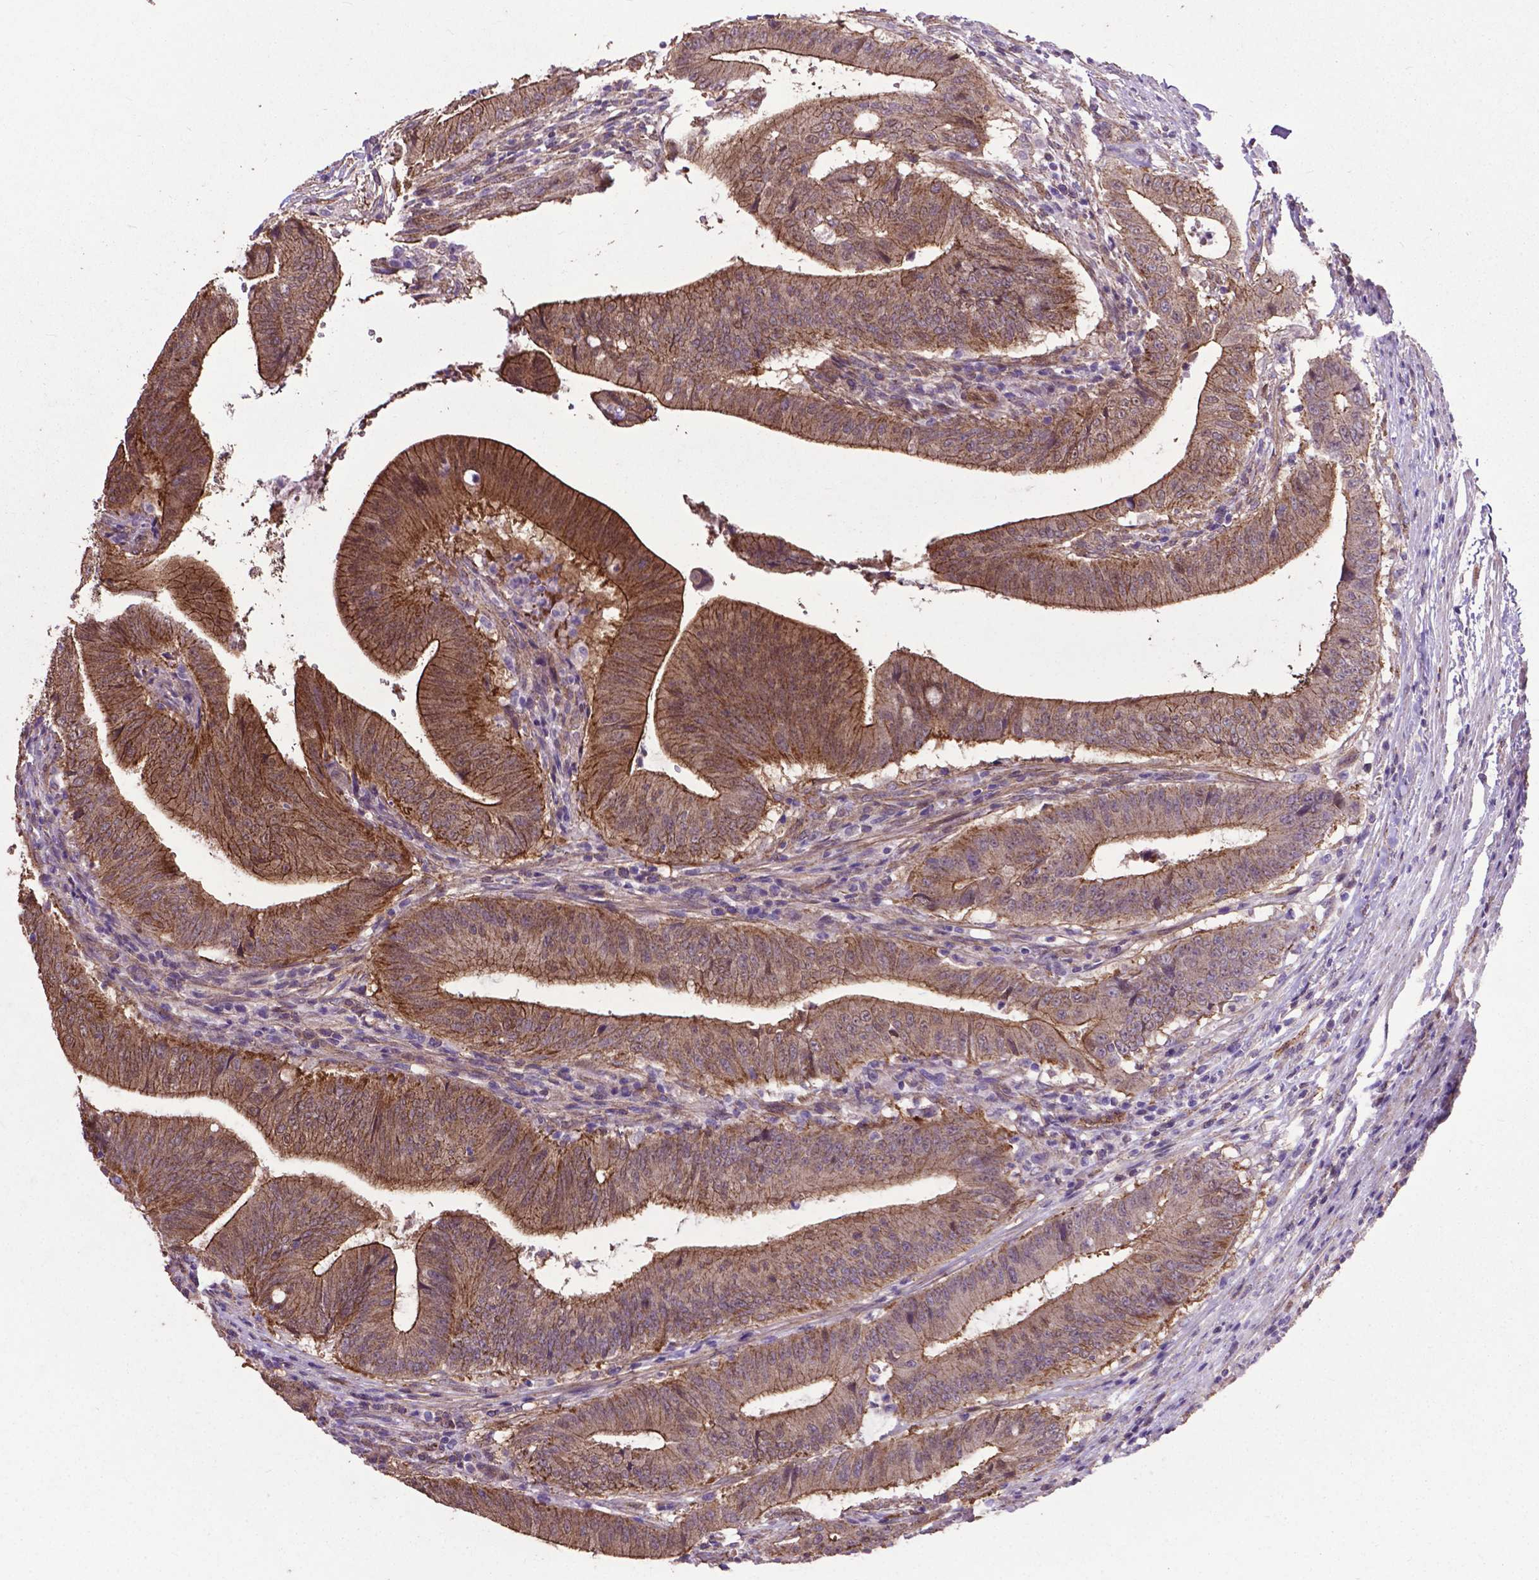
{"staining": {"intensity": "moderate", "quantity": ">75%", "location": "cytoplasmic/membranous"}, "tissue": "colorectal cancer", "cell_type": "Tumor cells", "image_type": "cancer", "snomed": [{"axis": "morphology", "description": "Adenocarcinoma, NOS"}, {"axis": "topography", "description": "Colon"}], "caption": "Moderate cytoplasmic/membranous positivity for a protein is seen in about >75% of tumor cells of colorectal cancer (adenocarcinoma) using immunohistochemistry (IHC).", "gene": "PDLIM1", "patient": {"sex": "female", "age": 43}}